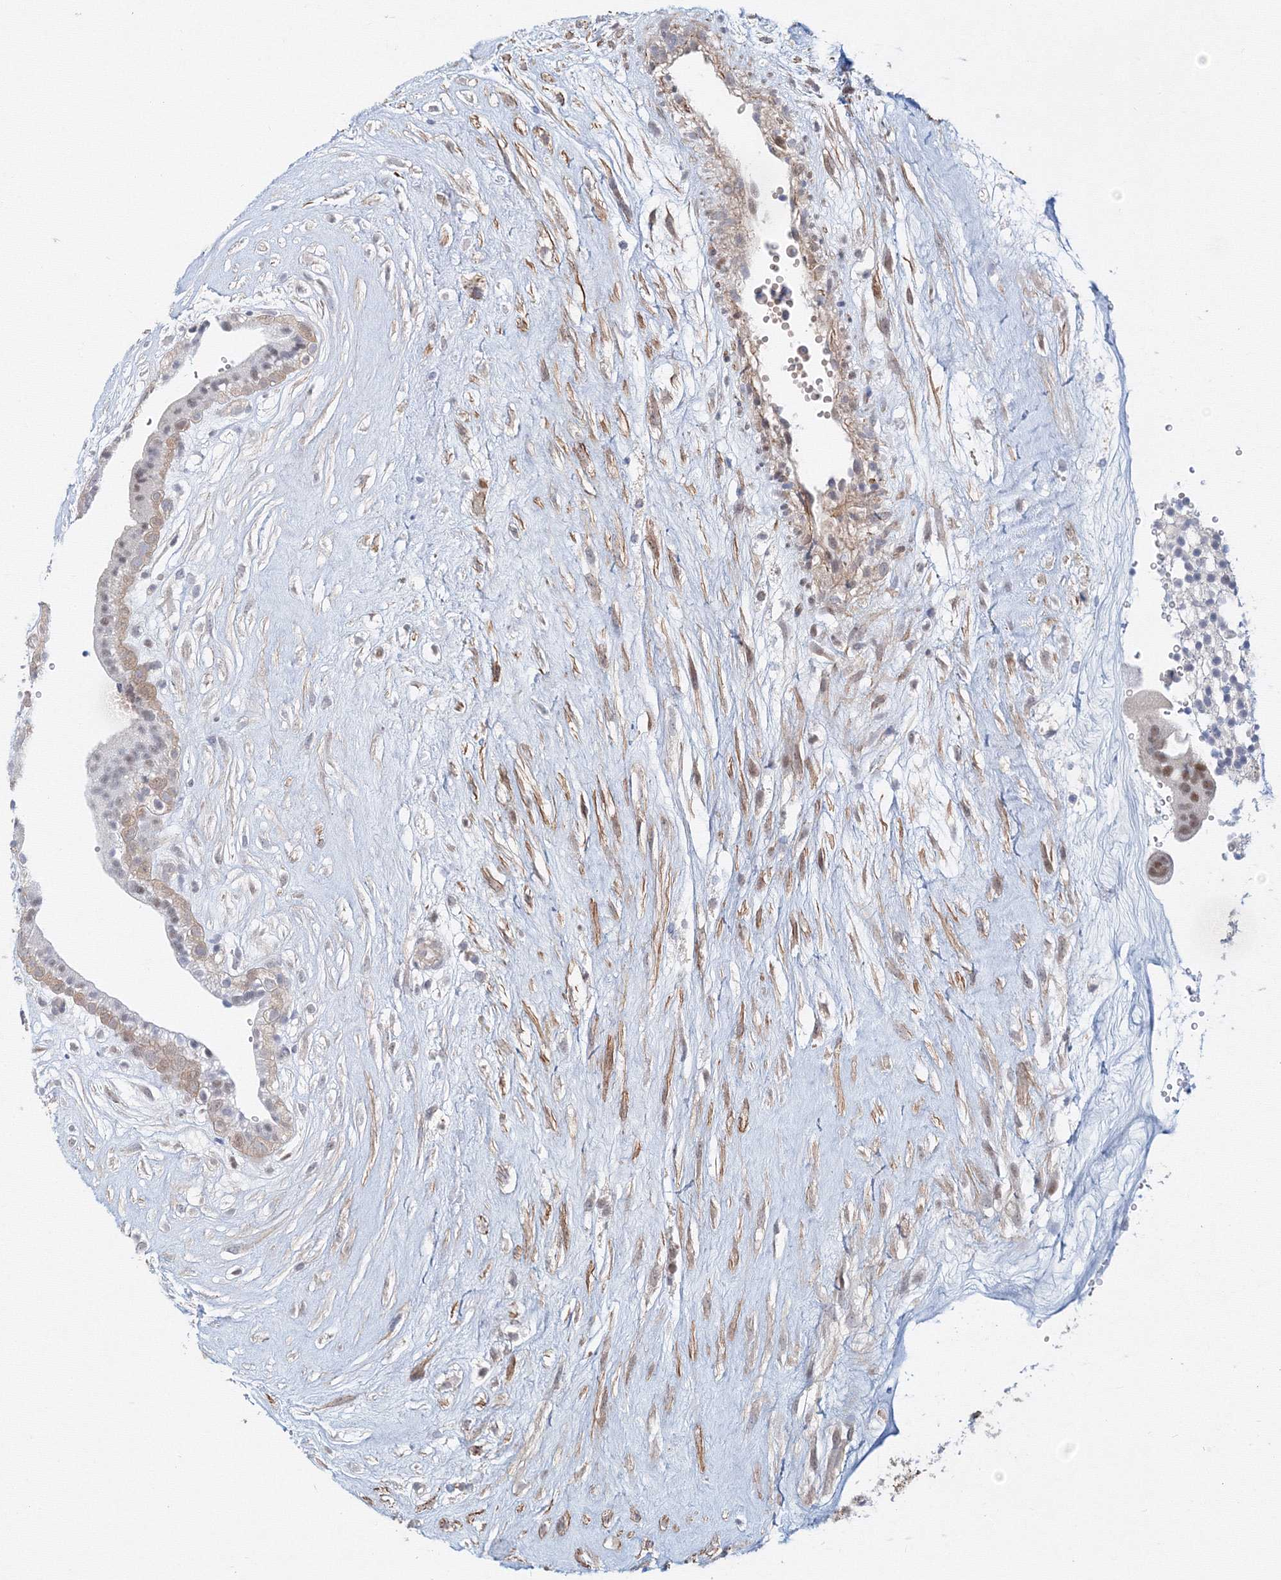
{"staining": {"intensity": "weak", "quantity": "25%-75%", "location": "cytoplasmic/membranous,nuclear"}, "tissue": "placenta", "cell_type": "Decidual cells", "image_type": "normal", "snomed": [{"axis": "morphology", "description": "Normal tissue, NOS"}, {"axis": "topography", "description": "Placenta"}], "caption": "Protein expression analysis of normal human placenta reveals weak cytoplasmic/membranous,nuclear staining in about 25%-75% of decidual cells. (Brightfield microscopy of DAB IHC at high magnification).", "gene": "ARHGAP21", "patient": {"sex": "female", "age": 18}}